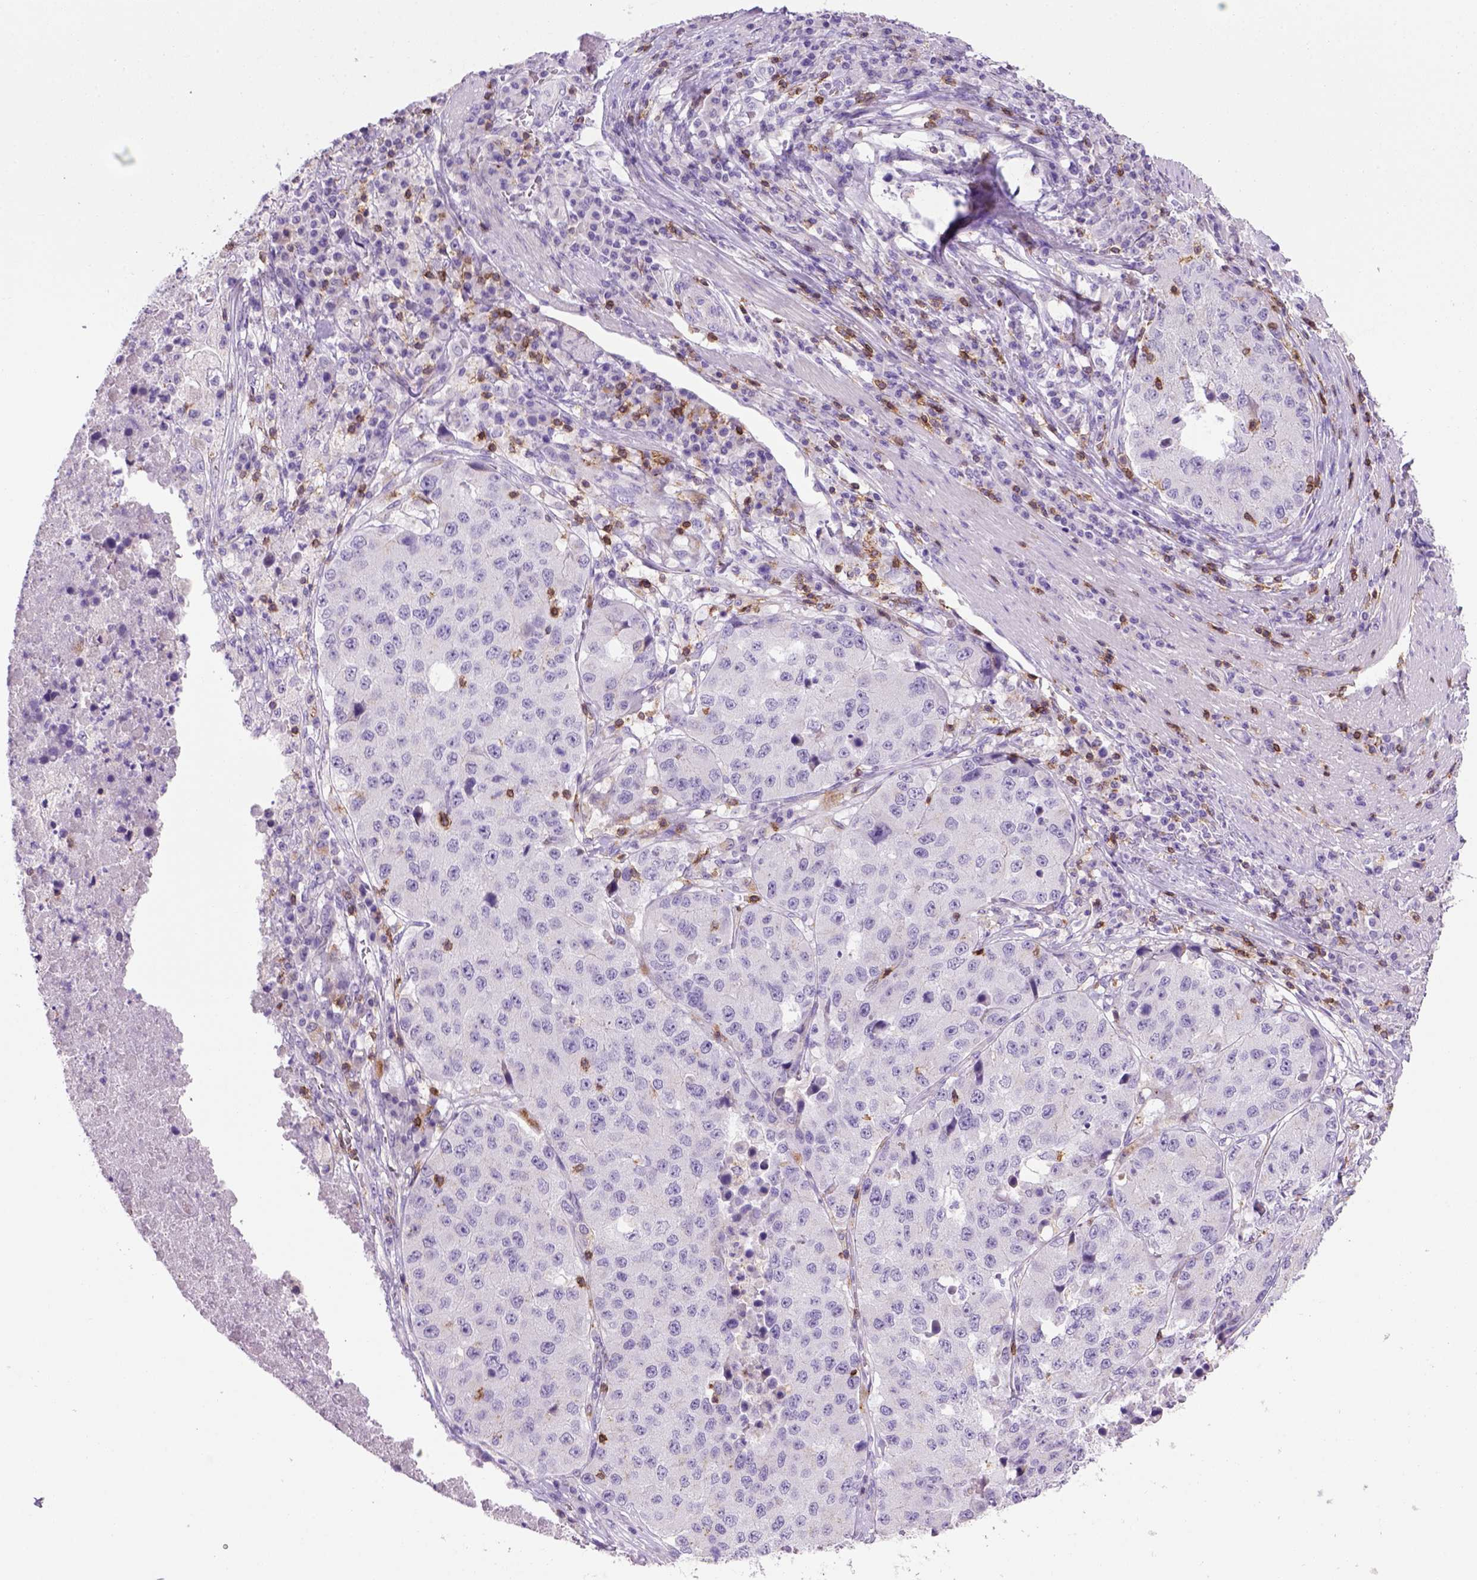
{"staining": {"intensity": "negative", "quantity": "none", "location": "none"}, "tissue": "stomach cancer", "cell_type": "Tumor cells", "image_type": "cancer", "snomed": [{"axis": "morphology", "description": "Adenocarcinoma, NOS"}, {"axis": "topography", "description": "Stomach"}], "caption": "A photomicrograph of stomach adenocarcinoma stained for a protein displays no brown staining in tumor cells. (DAB IHC, high magnification).", "gene": "CD3E", "patient": {"sex": "male", "age": 71}}